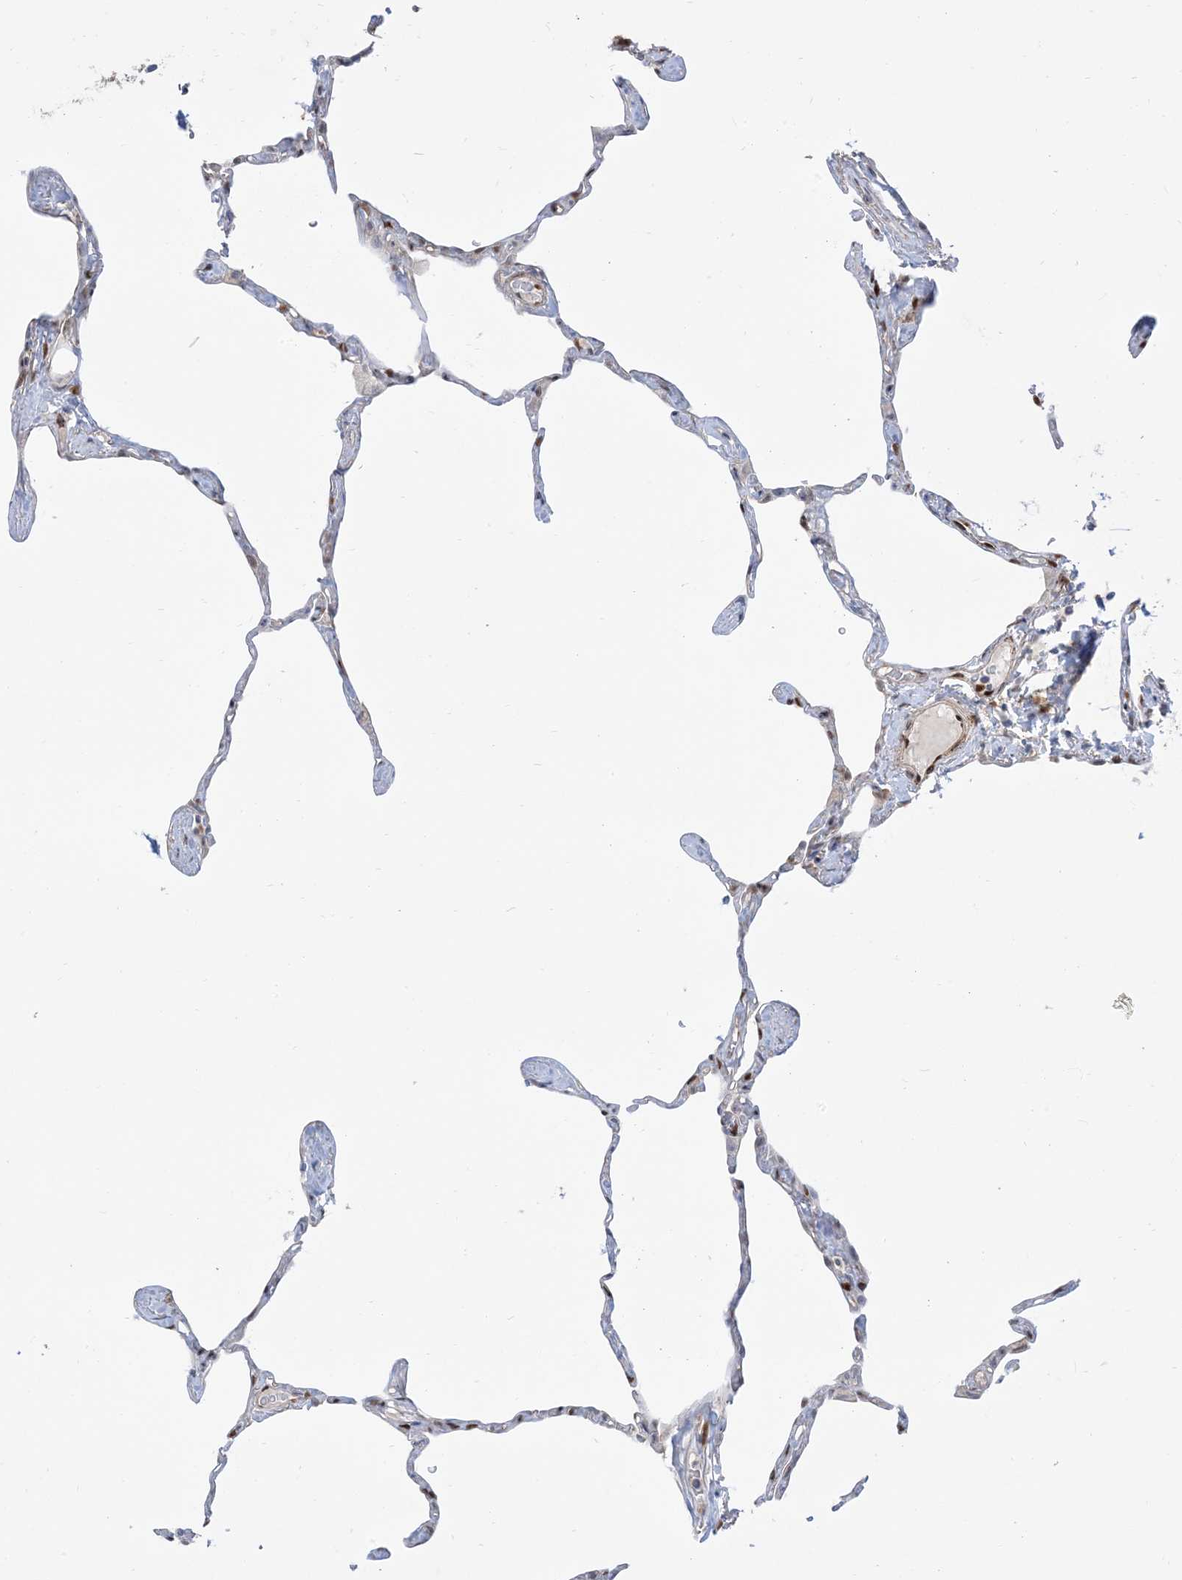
{"staining": {"intensity": "moderate", "quantity": "<25%", "location": "nuclear"}, "tissue": "lung", "cell_type": "Alveolar cells", "image_type": "normal", "snomed": [{"axis": "morphology", "description": "Normal tissue, NOS"}, {"axis": "topography", "description": "Lung"}], "caption": "Alveolar cells reveal low levels of moderate nuclear staining in about <25% of cells in unremarkable lung.", "gene": "RIN1", "patient": {"sex": "male", "age": 65}}